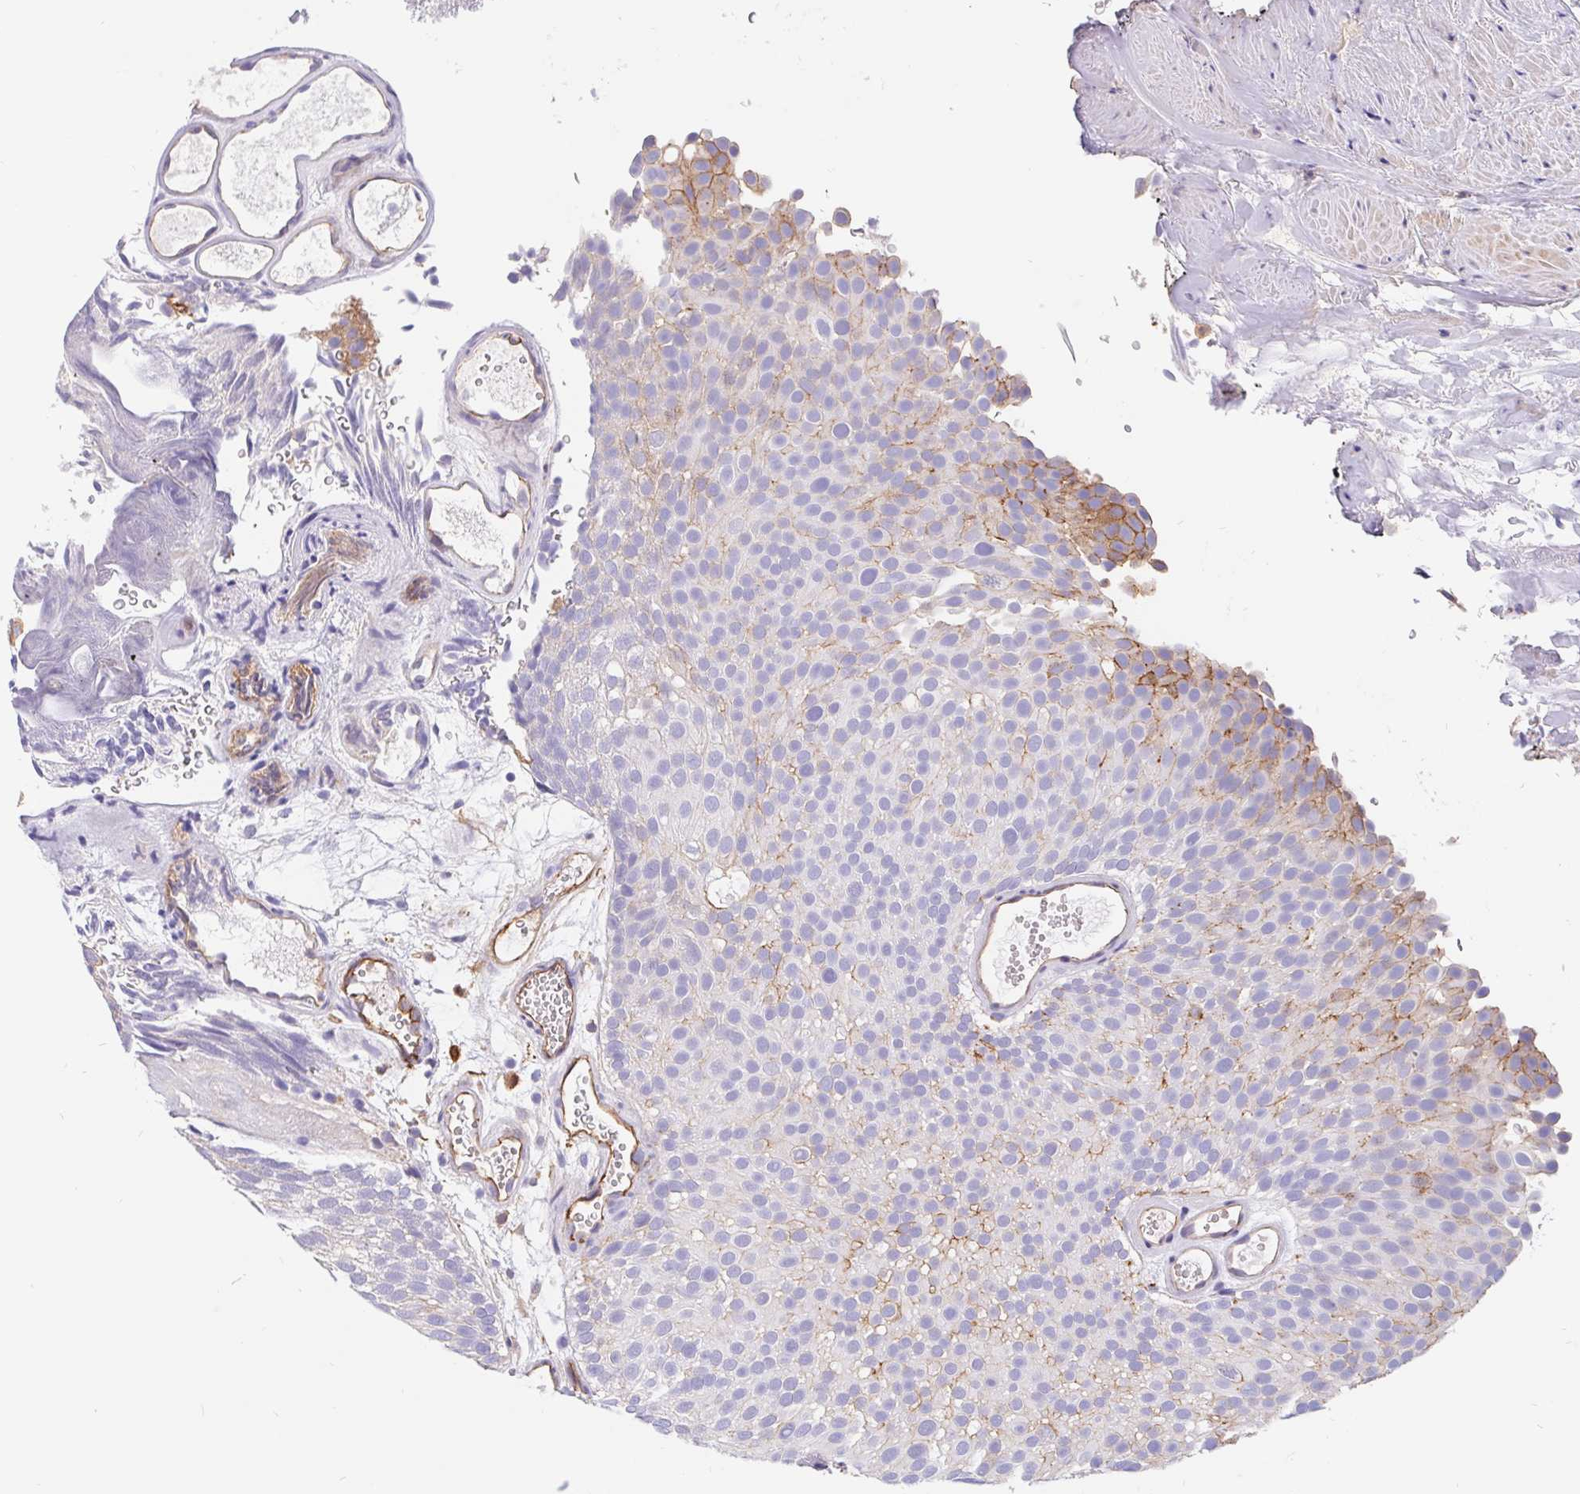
{"staining": {"intensity": "moderate", "quantity": "<25%", "location": "cytoplasmic/membranous"}, "tissue": "urothelial cancer", "cell_type": "Tumor cells", "image_type": "cancer", "snomed": [{"axis": "morphology", "description": "Urothelial carcinoma, Low grade"}, {"axis": "topography", "description": "Urinary bladder"}], "caption": "An image showing moderate cytoplasmic/membranous positivity in approximately <25% of tumor cells in urothelial carcinoma (low-grade), as visualized by brown immunohistochemical staining.", "gene": "LIMCH1", "patient": {"sex": "male", "age": 78}}